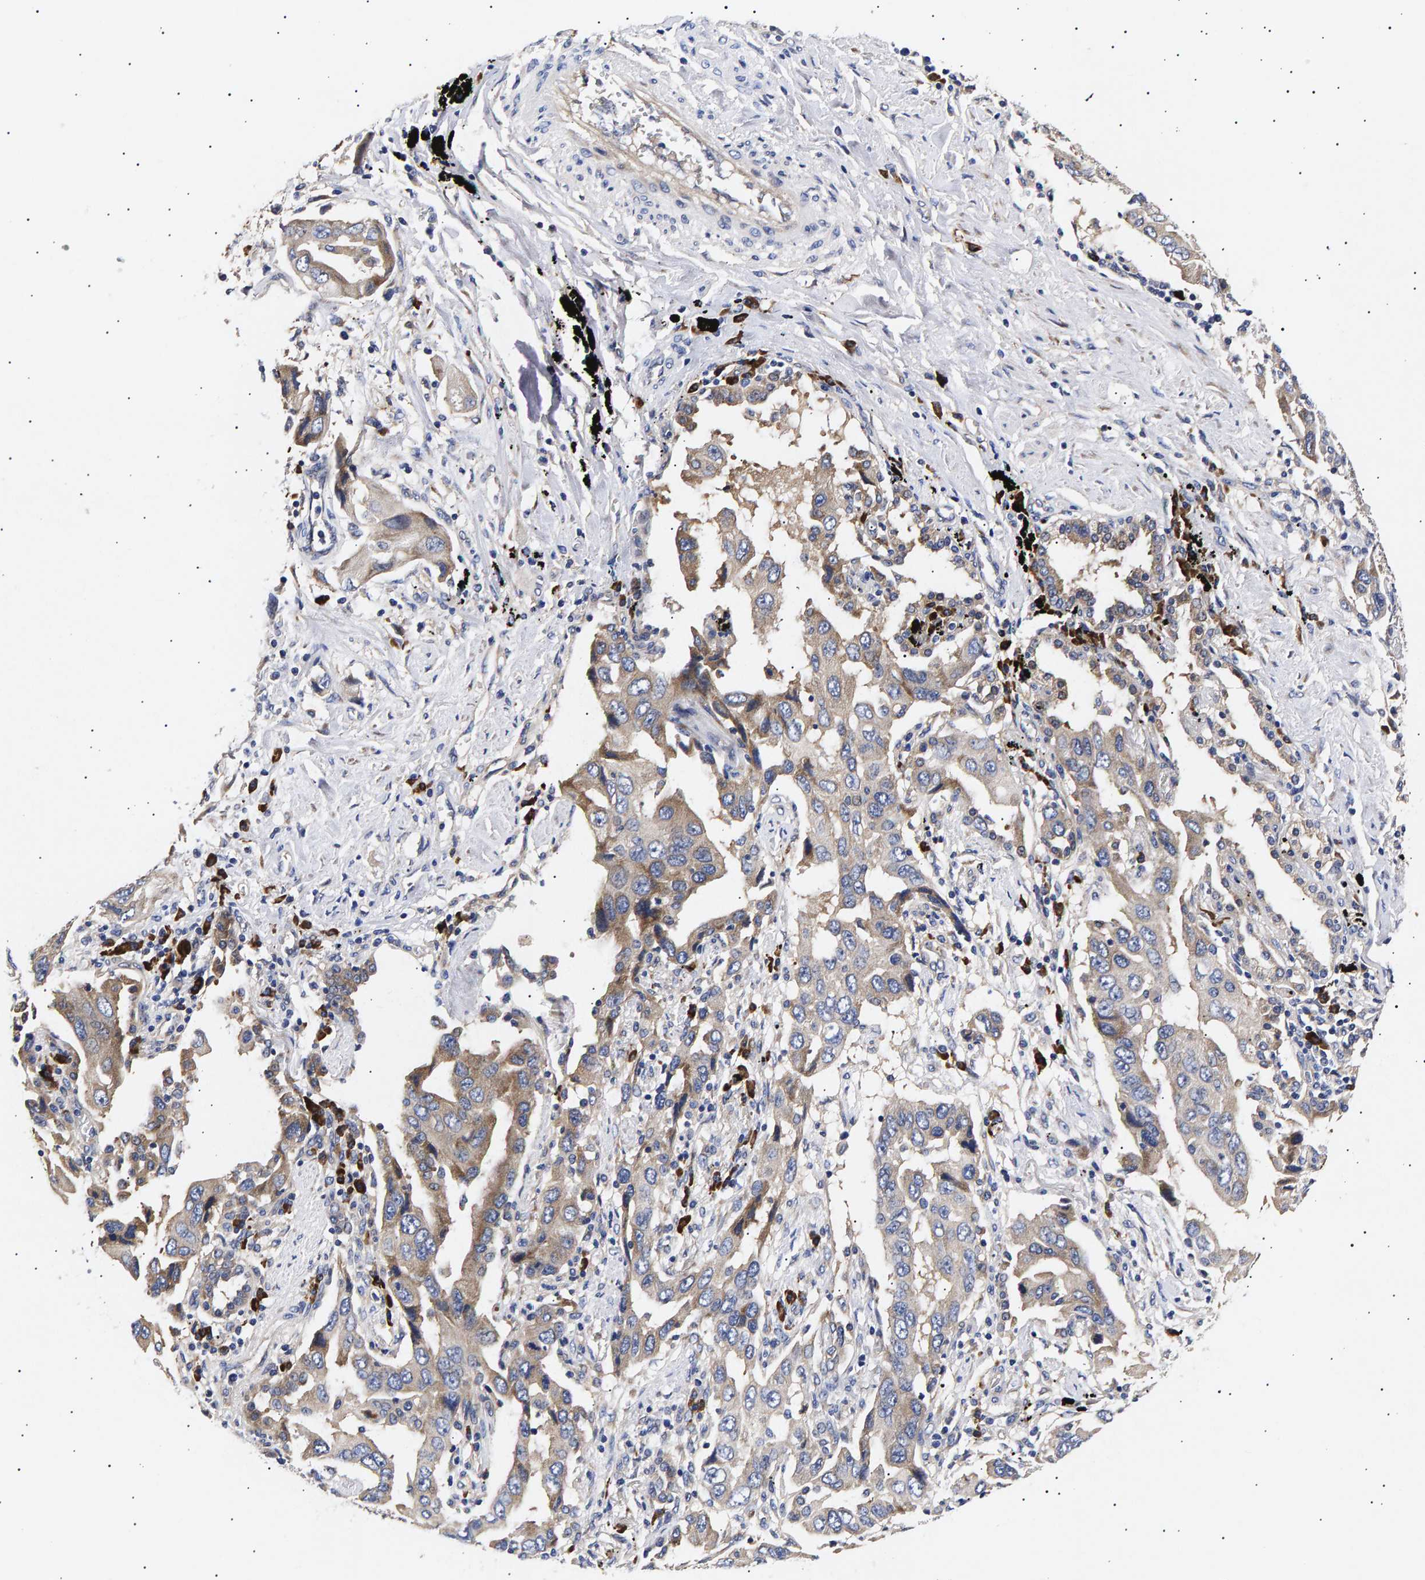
{"staining": {"intensity": "weak", "quantity": "25%-75%", "location": "cytoplasmic/membranous"}, "tissue": "lung cancer", "cell_type": "Tumor cells", "image_type": "cancer", "snomed": [{"axis": "morphology", "description": "Adenocarcinoma, NOS"}, {"axis": "topography", "description": "Lung"}], "caption": "Immunohistochemical staining of lung adenocarcinoma displays low levels of weak cytoplasmic/membranous protein expression in approximately 25%-75% of tumor cells.", "gene": "ANKRD40", "patient": {"sex": "female", "age": 65}}